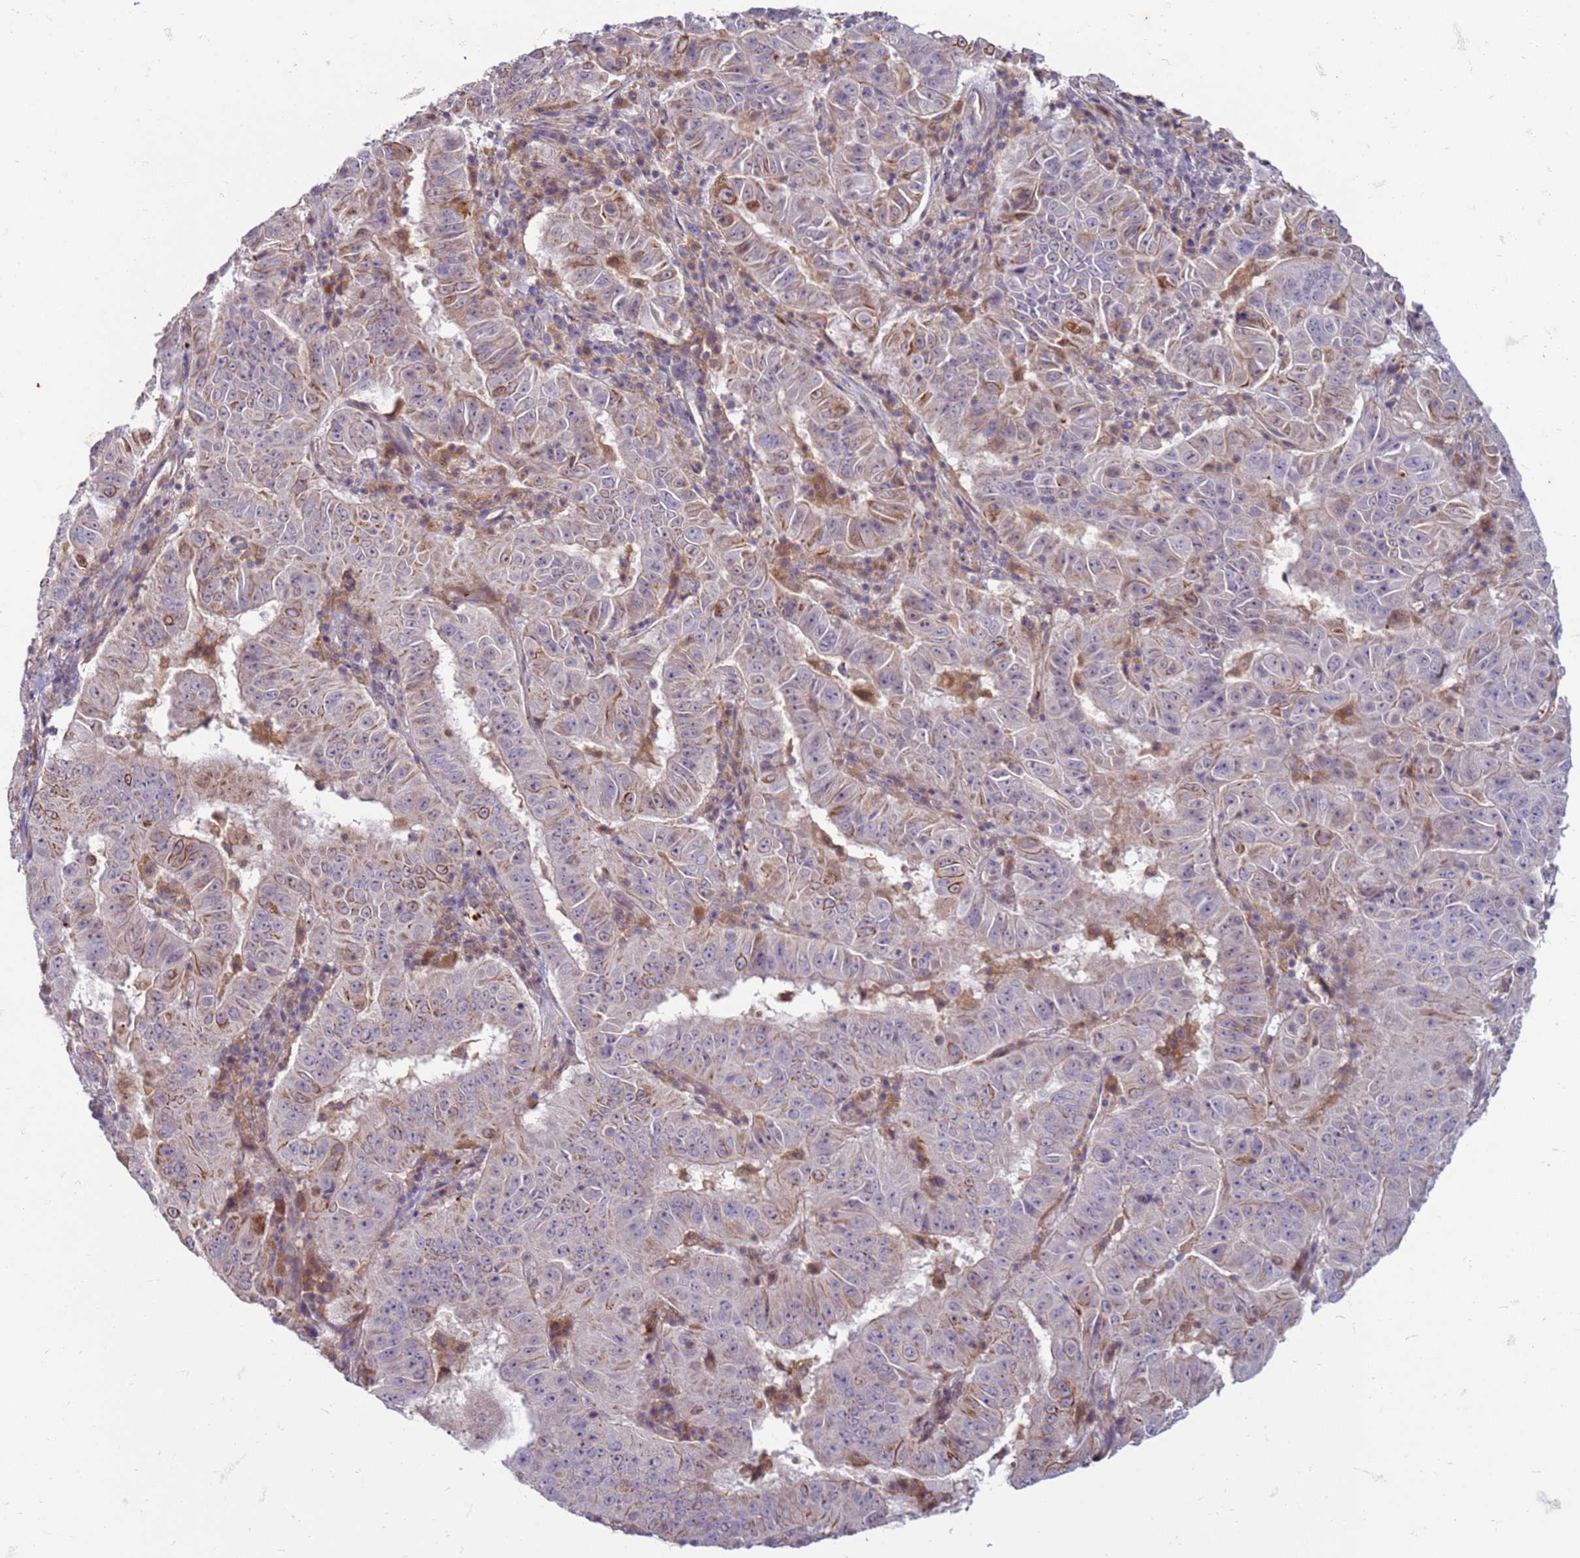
{"staining": {"intensity": "moderate", "quantity": "<25%", "location": "cytoplasmic/membranous"}, "tissue": "pancreatic cancer", "cell_type": "Tumor cells", "image_type": "cancer", "snomed": [{"axis": "morphology", "description": "Adenocarcinoma, NOS"}, {"axis": "topography", "description": "Pancreas"}], "caption": "Moderate cytoplasmic/membranous positivity for a protein is appreciated in about <25% of tumor cells of pancreatic cancer (adenocarcinoma) using immunohistochemistry (IHC).", "gene": "SLC15A3", "patient": {"sex": "male", "age": 63}}